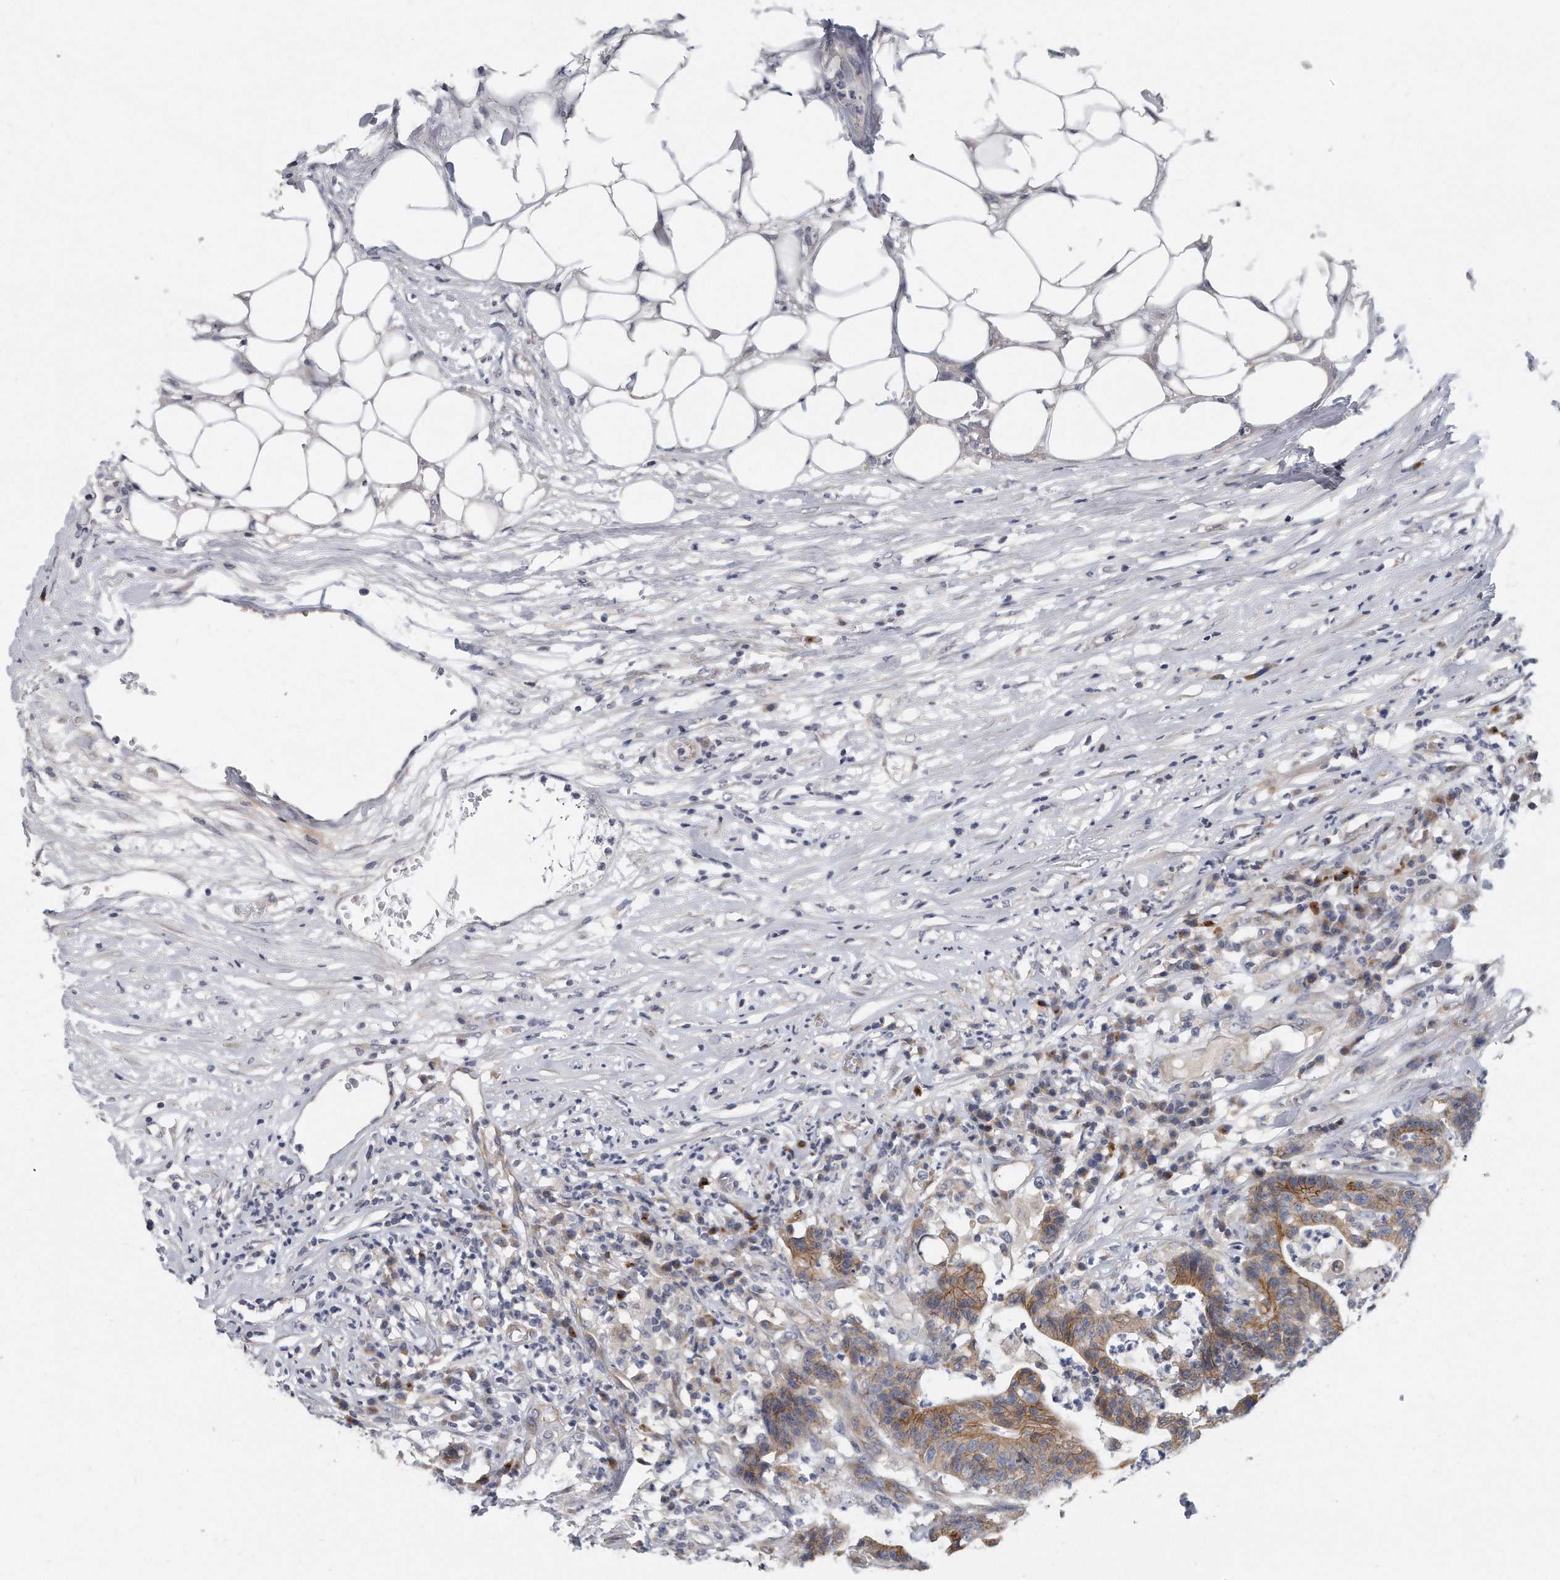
{"staining": {"intensity": "moderate", "quantity": ">75%", "location": "cytoplasmic/membranous"}, "tissue": "colorectal cancer", "cell_type": "Tumor cells", "image_type": "cancer", "snomed": [{"axis": "morphology", "description": "Adenocarcinoma, NOS"}, {"axis": "topography", "description": "Colon"}], "caption": "A brown stain labels moderate cytoplasmic/membranous positivity of a protein in human colorectal cancer (adenocarcinoma) tumor cells.", "gene": "PLEKHA6", "patient": {"sex": "female", "age": 84}}